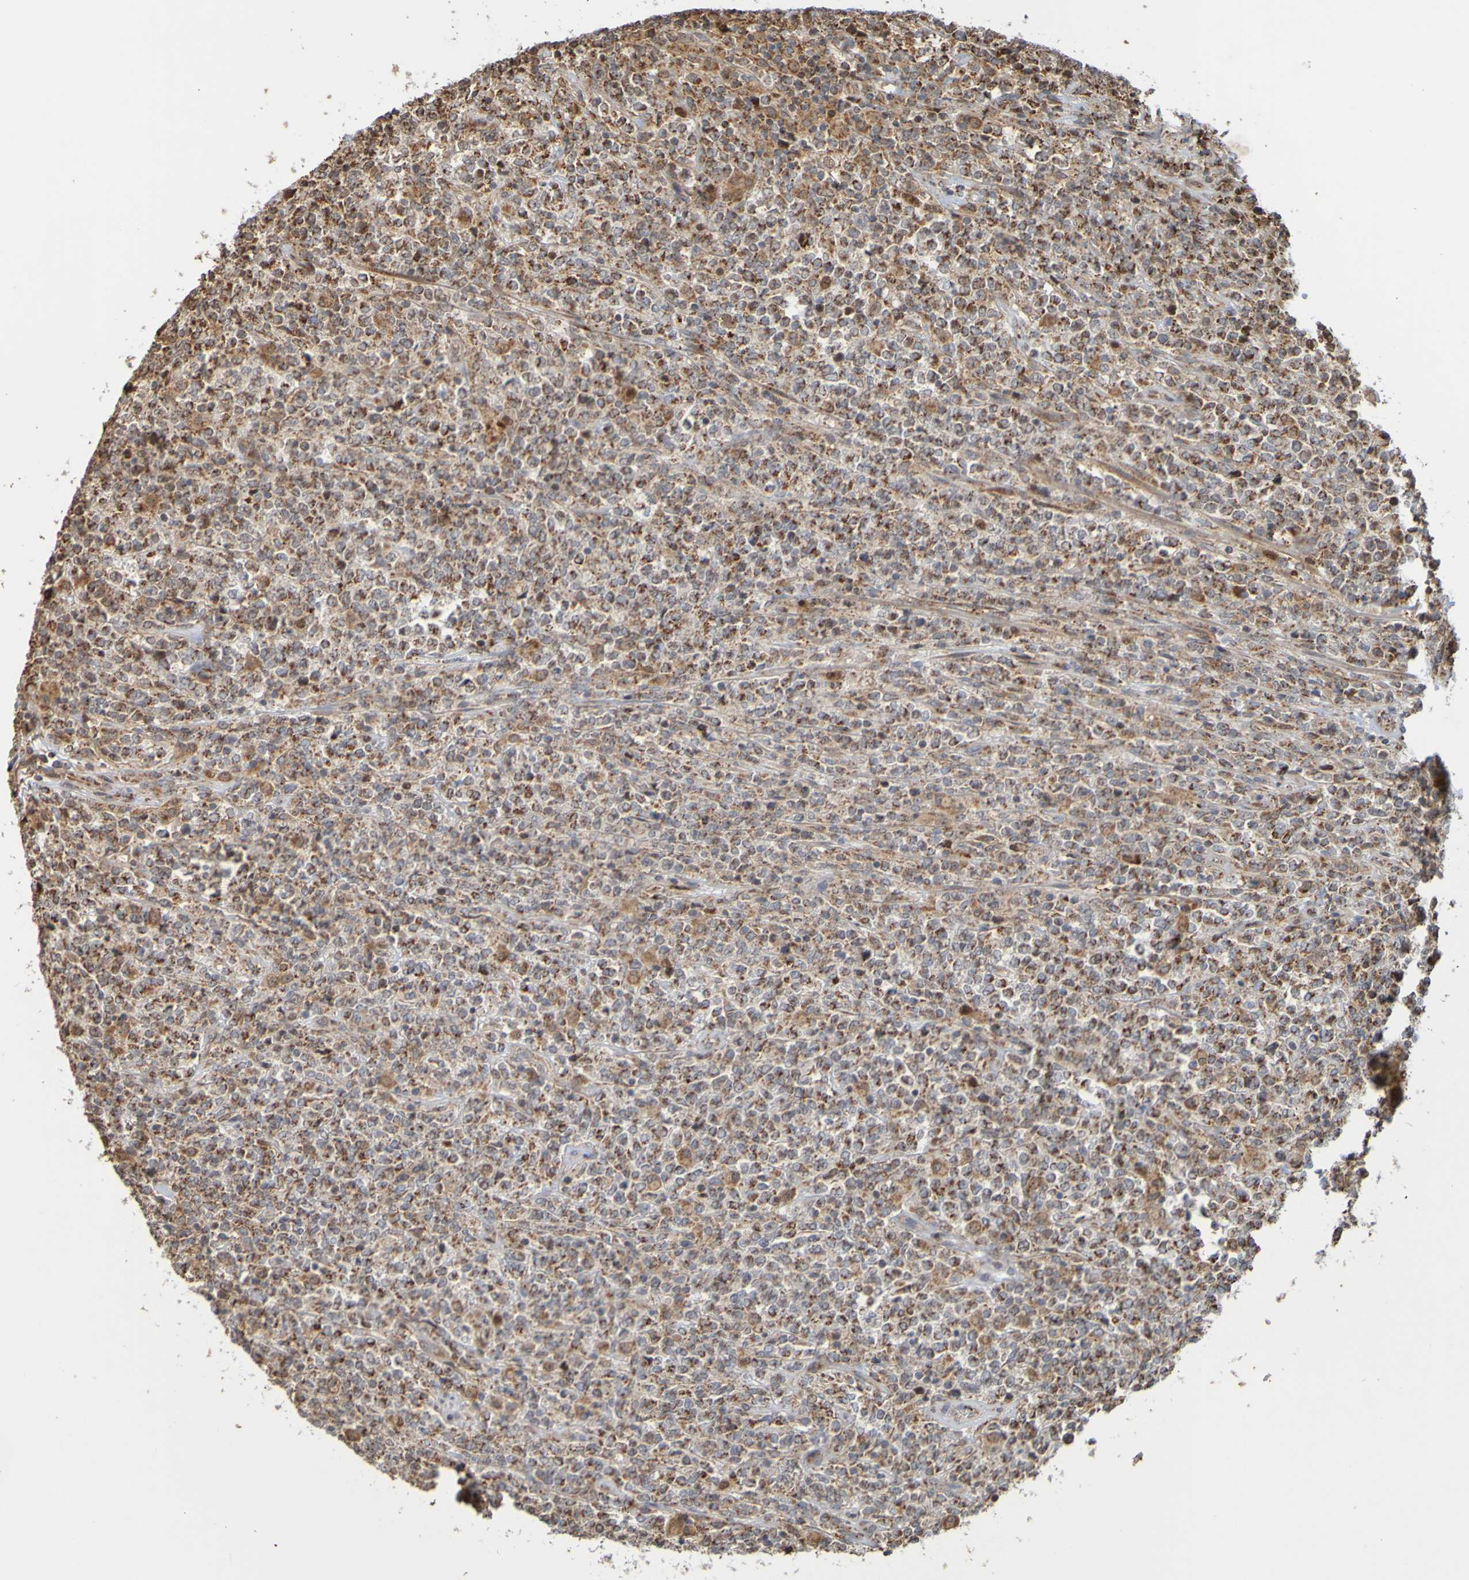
{"staining": {"intensity": "moderate", "quantity": "25%-75%", "location": "cytoplasmic/membranous"}, "tissue": "lymphoma", "cell_type": "Tumor cells", "image_type": "cancer", "snomed": [{"axis": "morphology", "description": "Malignant lymphoma, non-Hodgkin's type, High grade"}, {"axis": "topography", "description": "Soft tissue"}], "caption": "Protein staining of lymphoma tissue displays moderate cytoplasmic/membranous expression in about 25%-75% of tumor cells. The staining was performed using DAB (3,3'-diaminobenzidine) to visualize the protein expression in brown, while the nuclei were stained in blue with hematoxylin (Magnification: 20x).", "gene": "TMBIM1", "patient": {"sex": "male", "age": 18}}